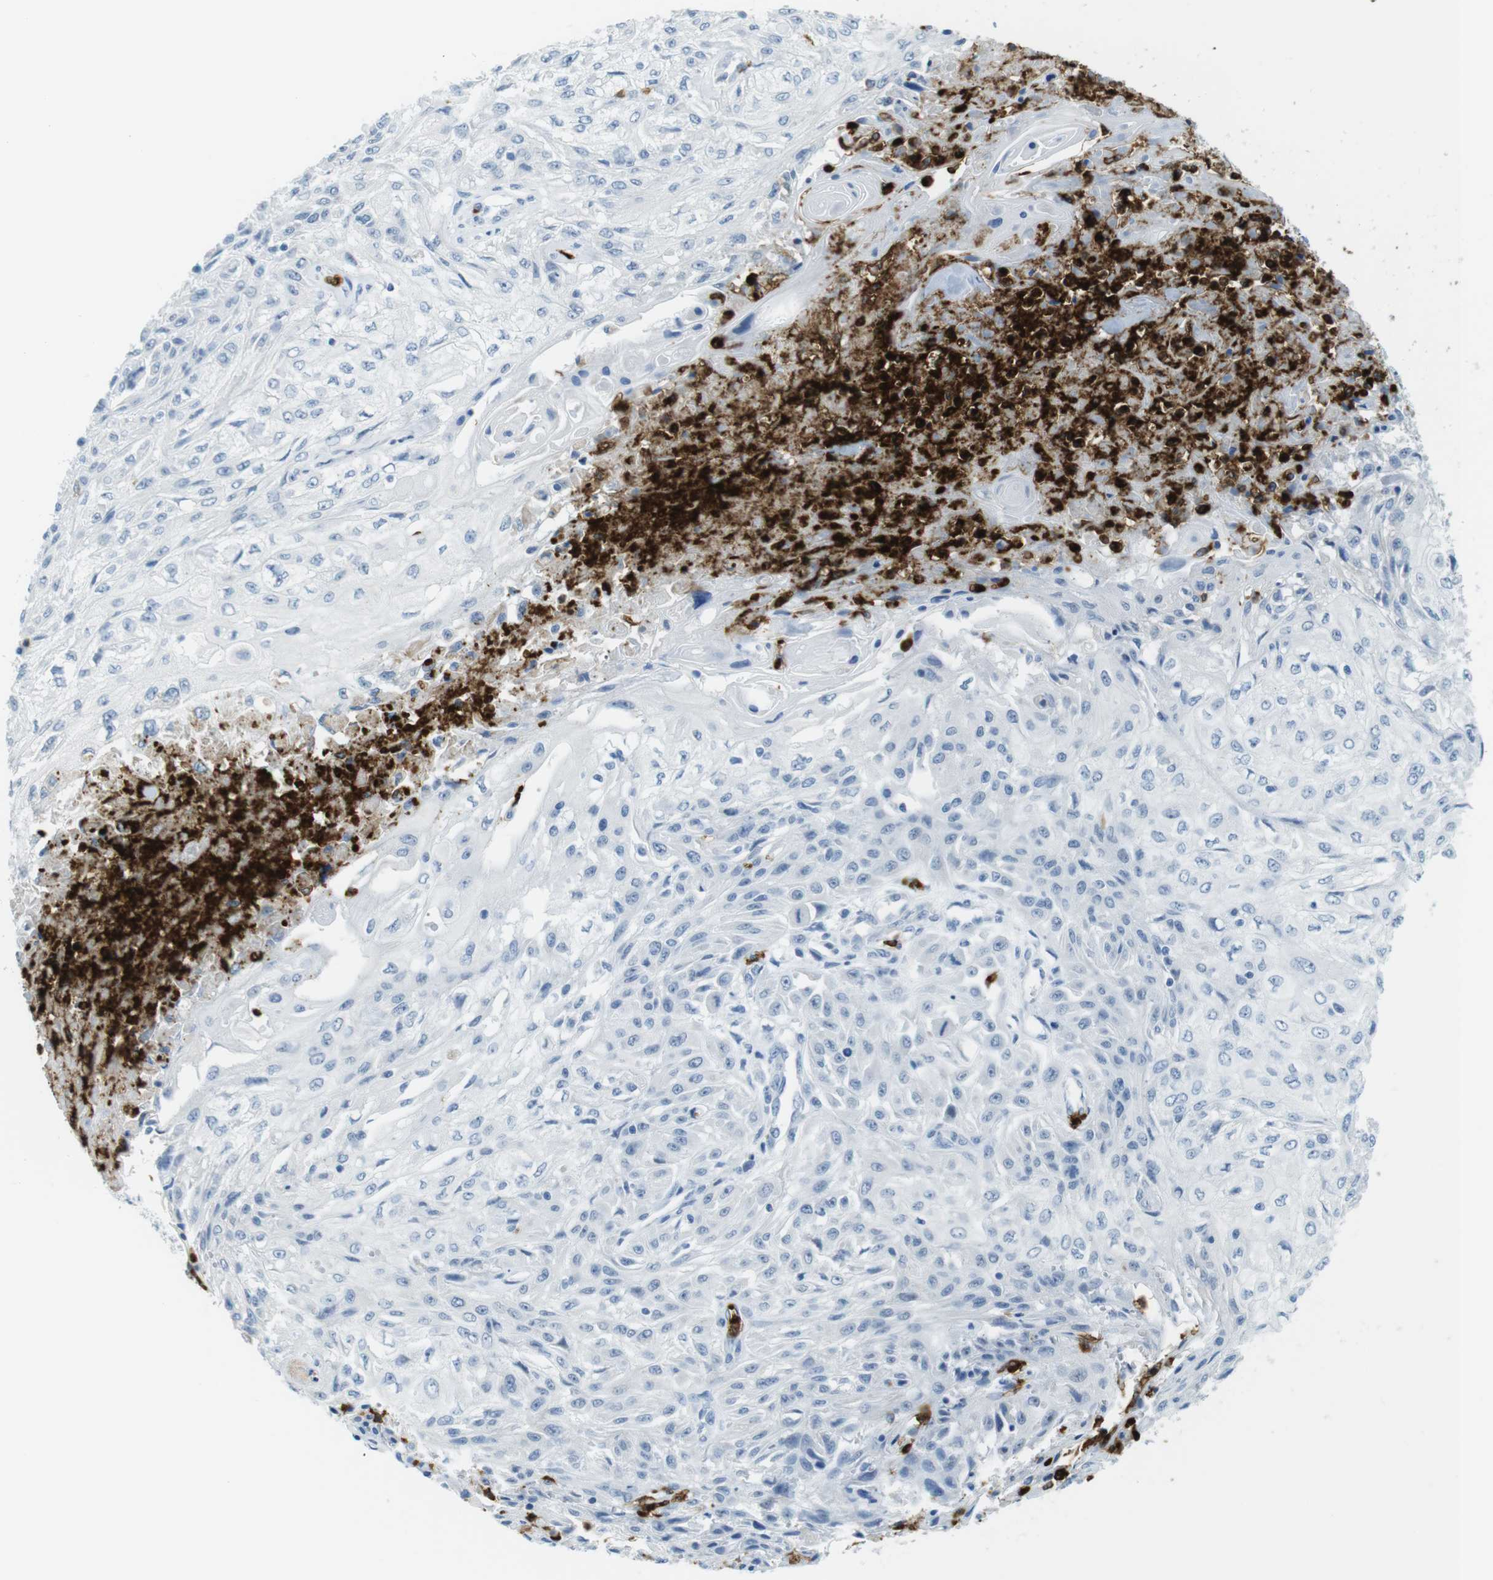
{"staining": {"intensity": "negative", "quantity": "none", "location": "none"}, "tissue": "skin cancer", "cell_type": "Tumor cells", "image_type": "cancer", "snomed": [{"axis": "morphology", "description": "Squamous cell carcinoma, NOS"}, {"axis": "topography", "description": "Skin"}], "caption": "An image of human skin cancer is negative for staining in tumor cells.", "gene": "MCEMP1", "patient": {"sex": "male", "age": 75}}